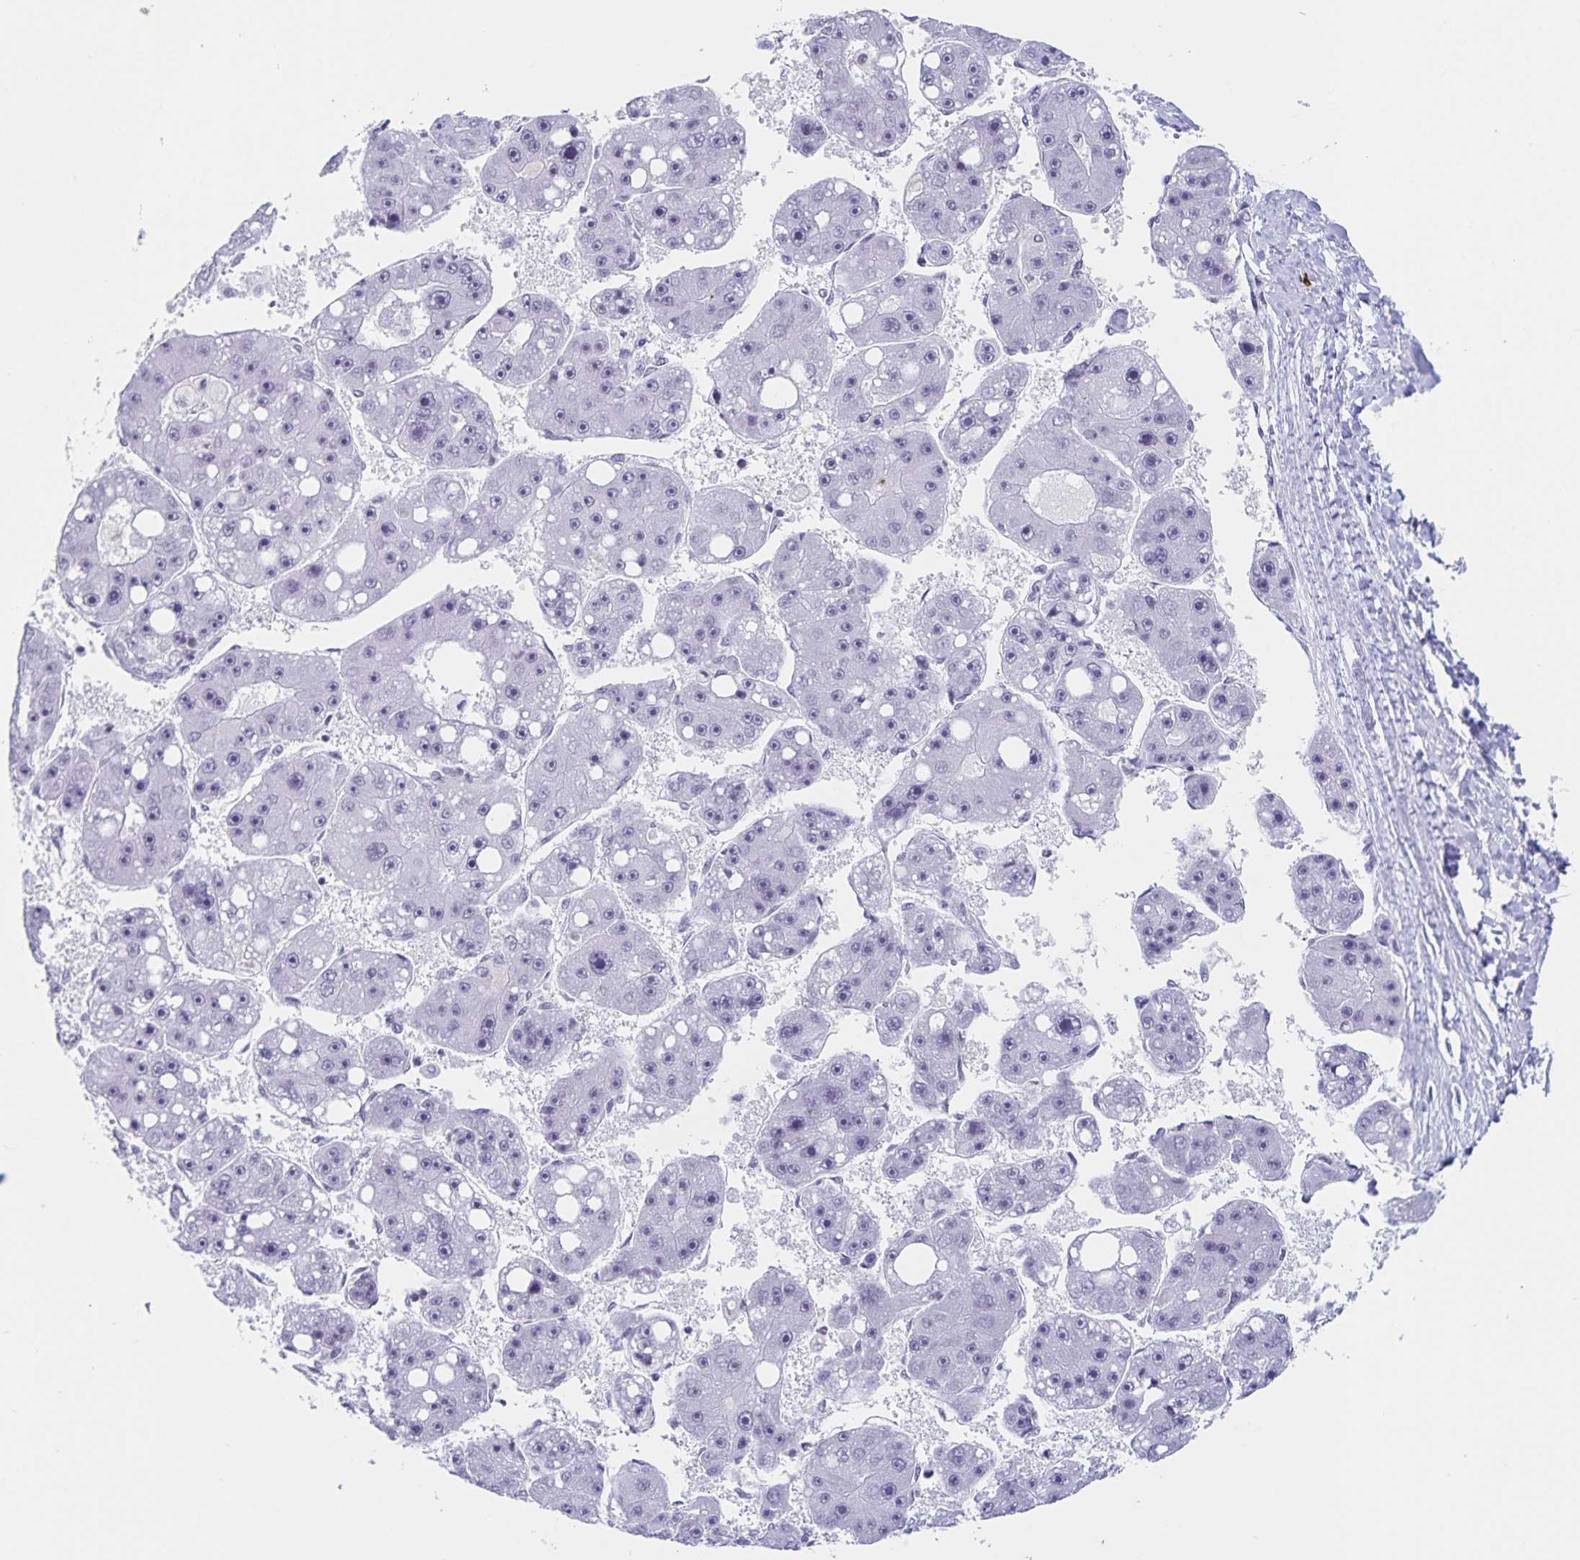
{"staining": {"intensity": "negative", "quantity": "none", "location": "none"}, "tissue": "liver cancer", "cell_type": "Tumor cells", "image_type": "cancer", "snomed": [{"axis": "morphology", "description": "Carcinoma, Hepatocellular, NOS"}, {"axis": "topography", "description": "Liver"}], "caption": "This micrograph is of liver hepatocellular carcinoma stained with IHC to label a protein in brown with the nuclei are counter-stained blue. There is no staining in tumor cells.", "gene": "LCE6A", "patient": {"sex": "female", "age": 61}}